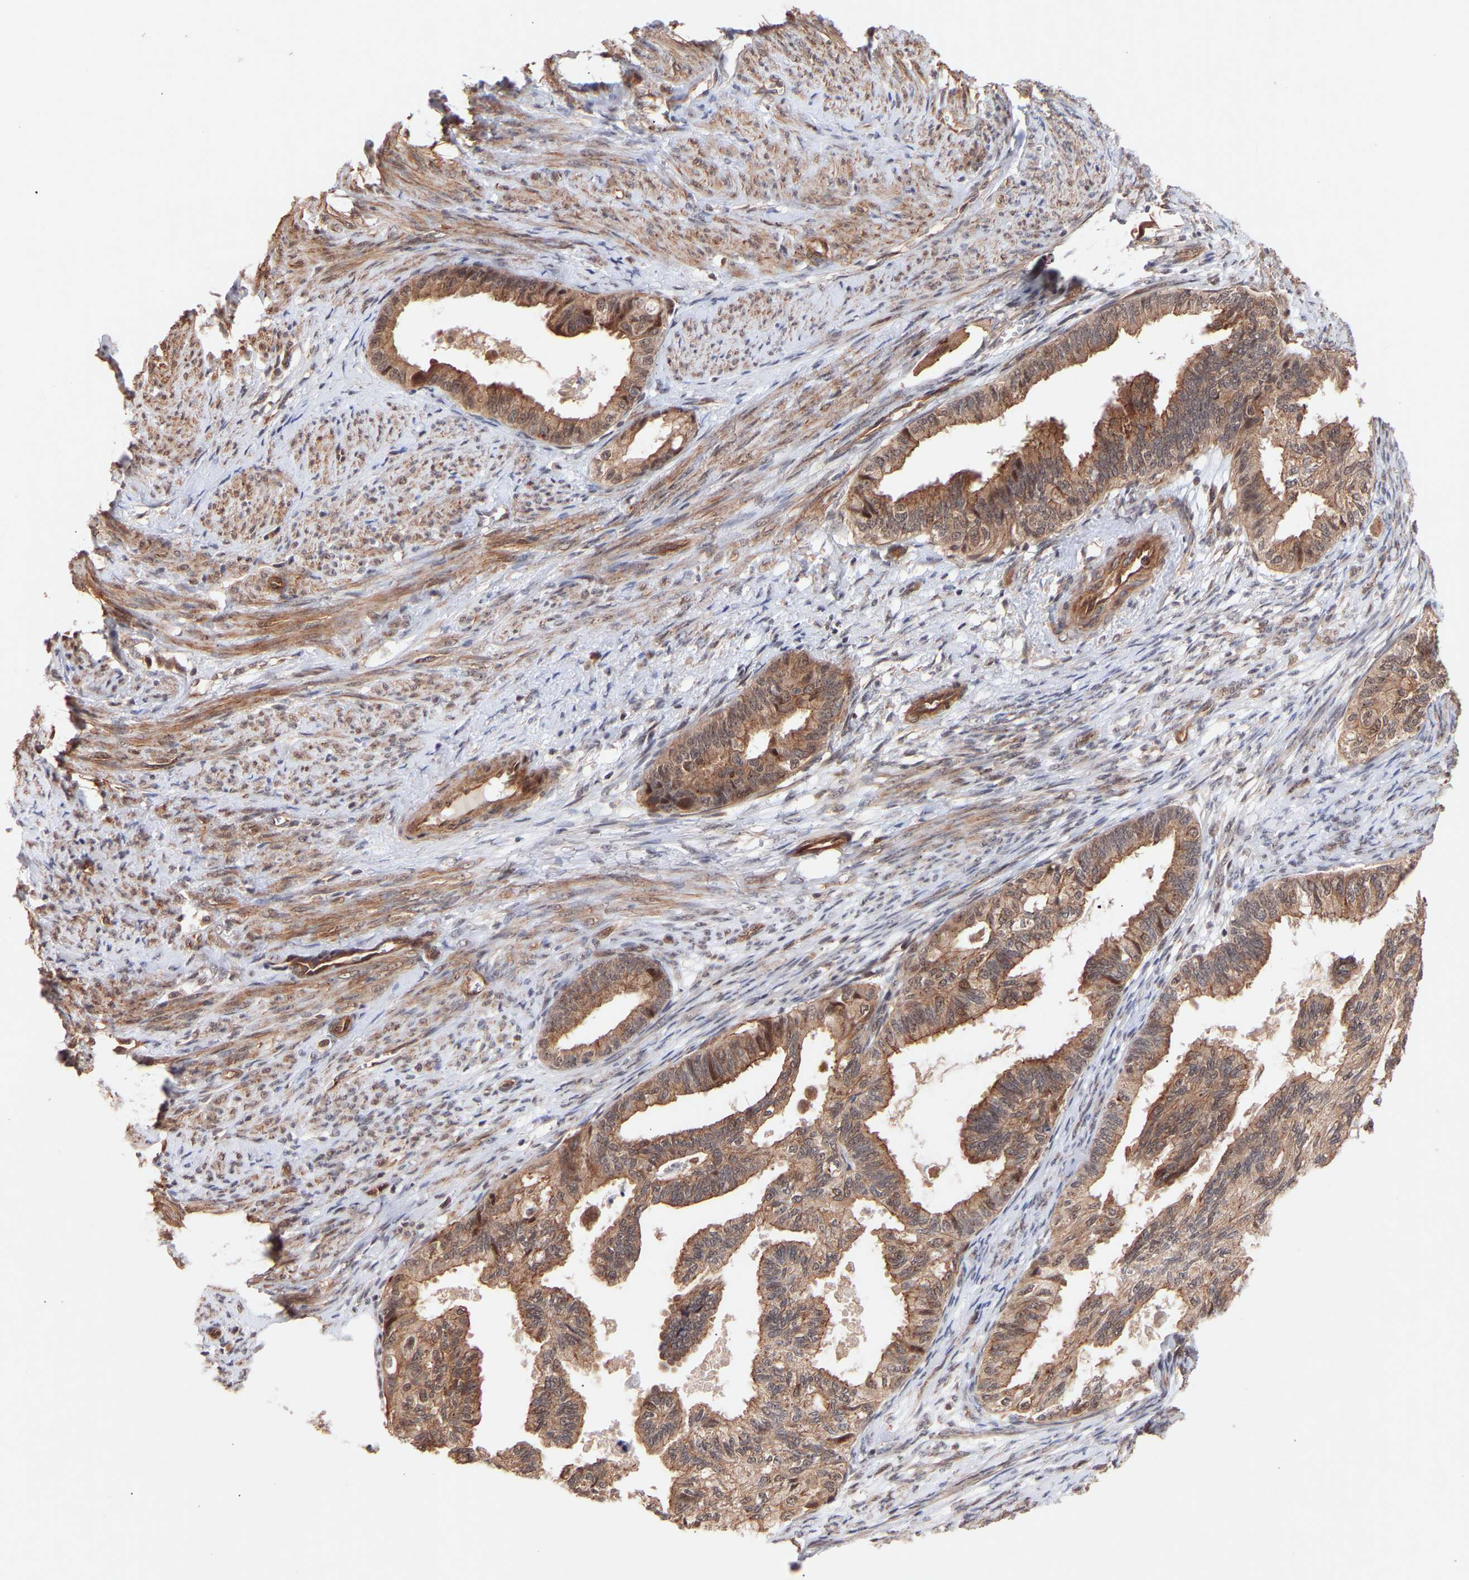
{"staining": {"intensity": "moderate", "quantity": ">75%", "location": "cytoplasmic/membranous,nuclear"}, "tissue": "cervical cancer", "cell_type": "Tumor cells", "image_type": "cancer", "snomed": [{"axis": "morphology", "description": "Normal tissue, NOS"}, {"axis": "morphology", "description": "Adenocarcinoma, NOS"}, {"axis": "topography", "description": "Cervix"}, {"axis": "topography", "description": "Endometrium"}], "caption": "Human cervical cancer (adenocarcinoma) stained for a protein (brown) exhibits moderate cytoplasmic/membranous and nuclear positive expression in about >75% of tumor cells.", "gene": "PDLIM5", "patient": {"sex": "female", "age": 86}}